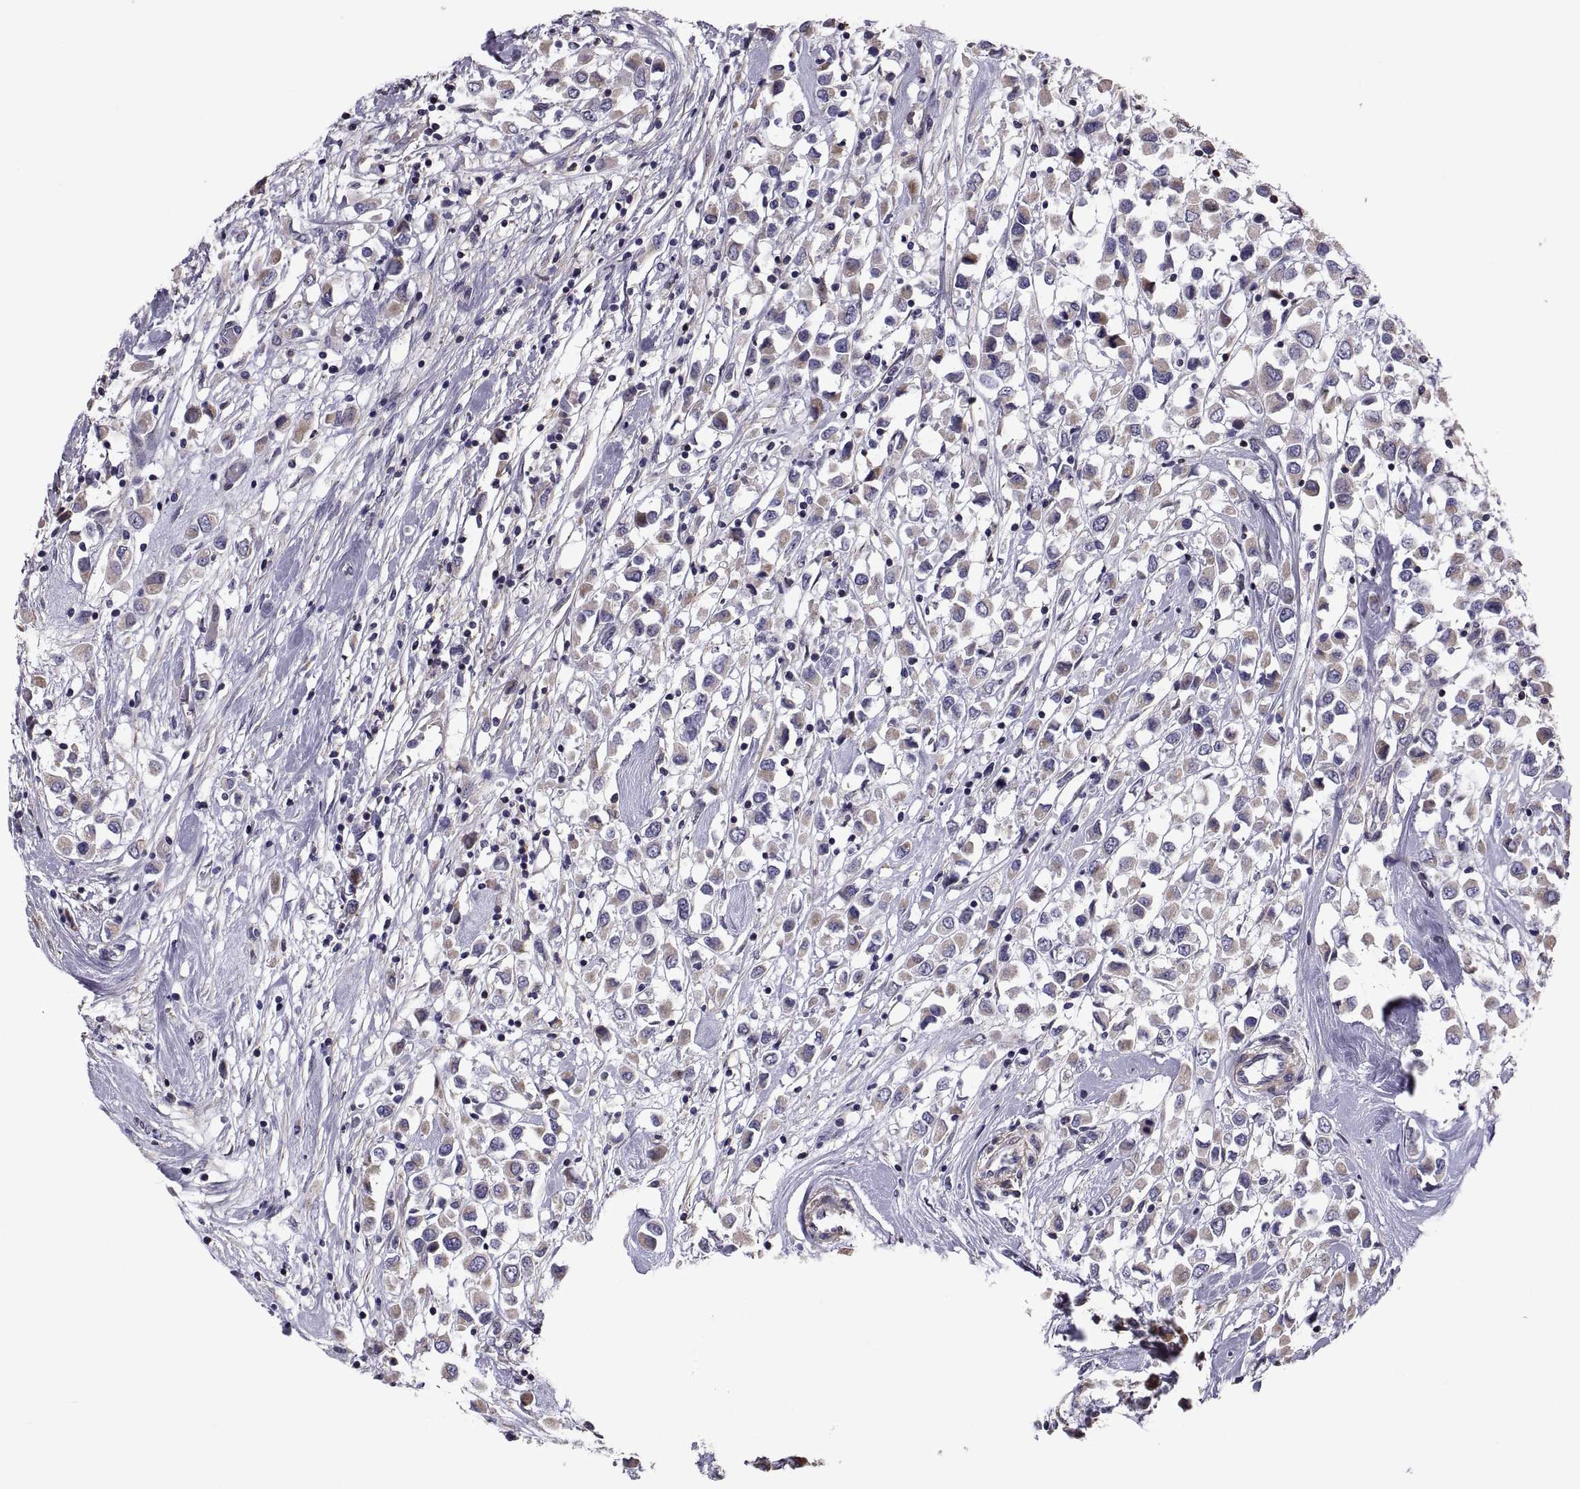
{"staining": {"intensity": "moderate", "quantity": "25%-75%", "location": "cytoplasmic/membranous"}, "tissue": "breast cancer", "cell_type": "Tumor cells", "image_type": "cancer", "snomed": [{"axis": "morphology", "description": "Duct carcinoma"}, {"axis": "topography", "description": "Breast"}], "caption": "The immunohistochemical stain shows moderate cytoplasmic/membranous staining in tumor cells of breast cancer tissue.", "gene": "ANO1", "patient": {"sex": "female", "age": 61}}